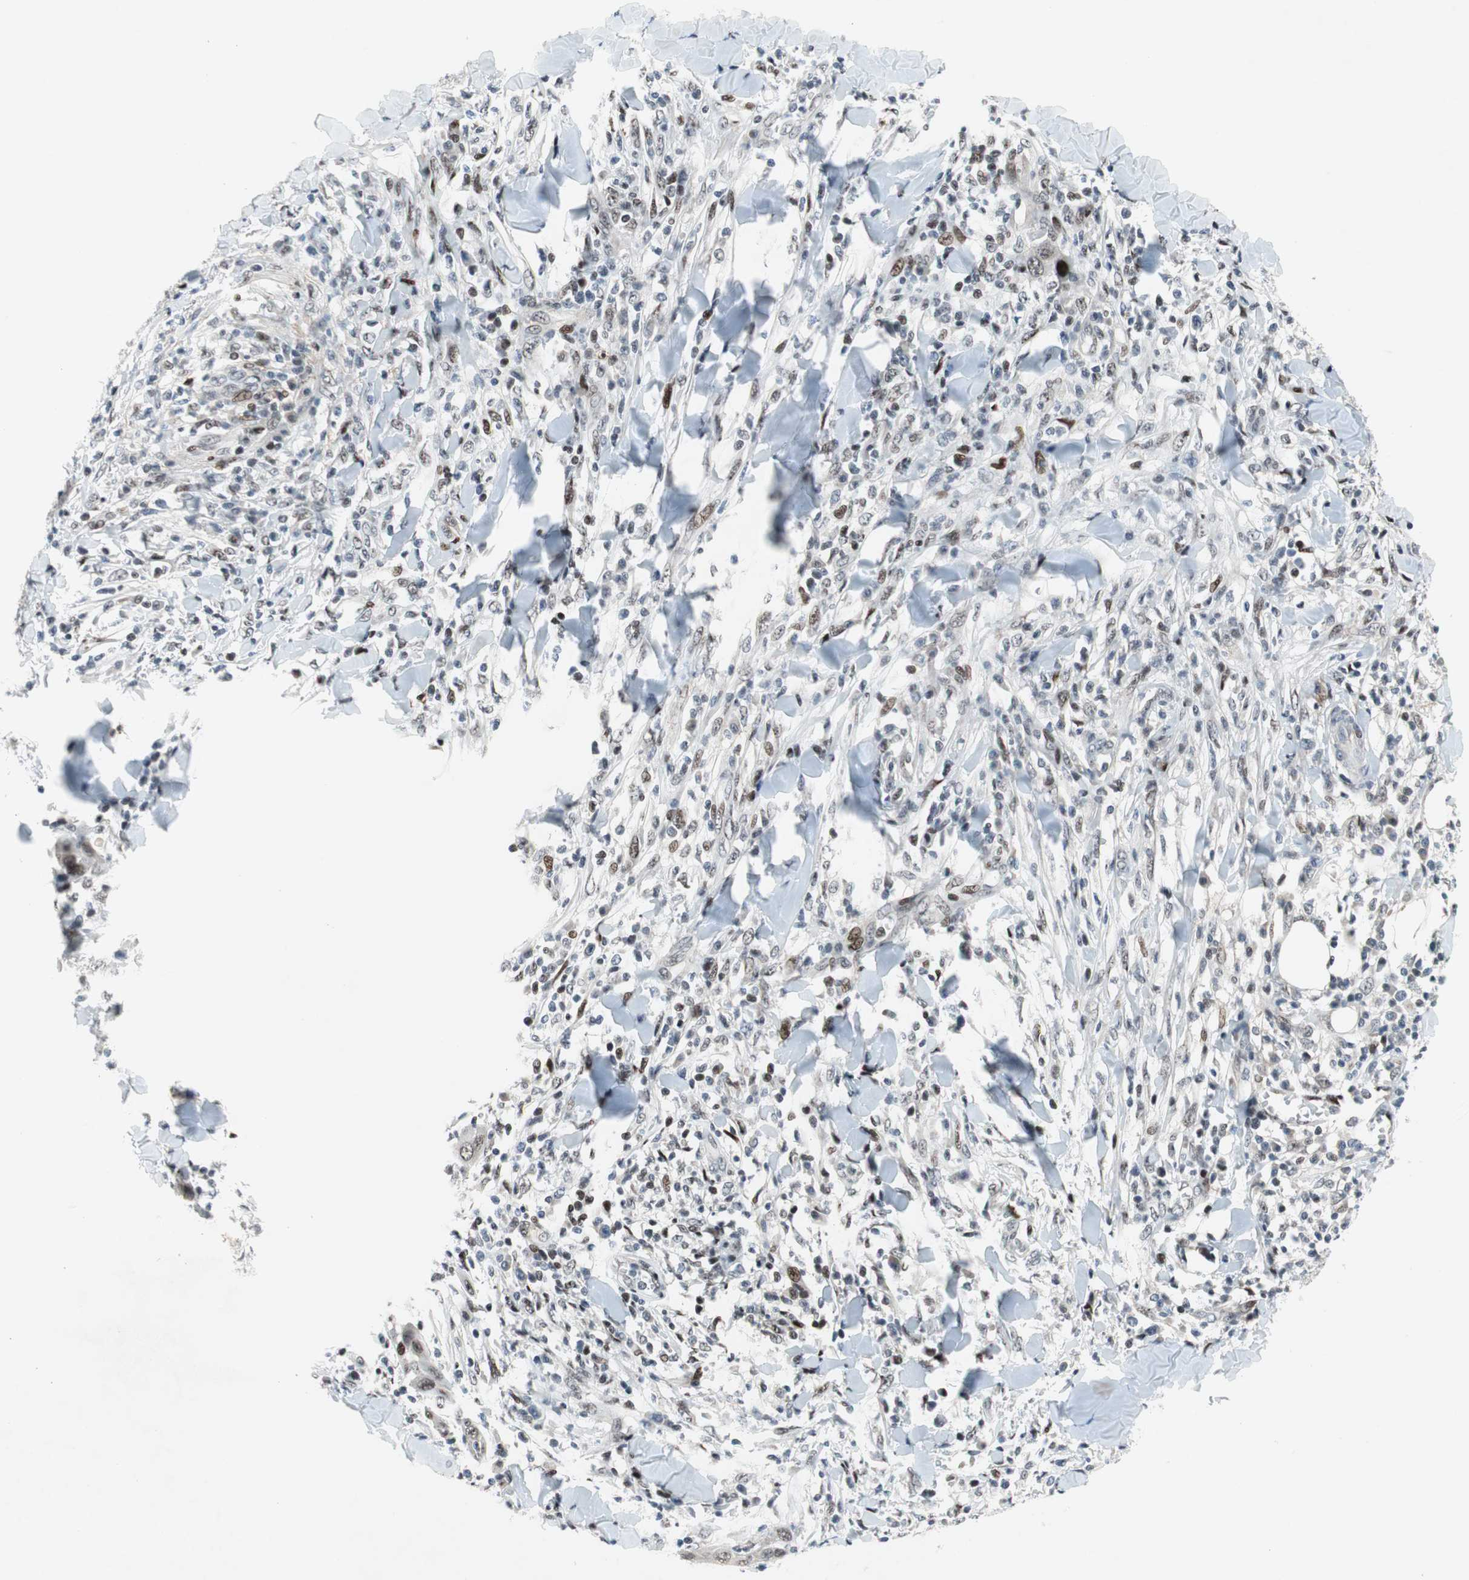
{"staining": {"intensity": "moderate", "quantity": "<25%", "location": "nuclear"}, "tissue": "skin cancer", "cell_type": "Tumor cells", "image_type": "cancer", "snomed": [{"axis": "morphology", "description": "Squamous cell carcinoma, NOS"}, {"axis": "topography", "description": "Skin"}], "caption": "Human skin cancer (squamous cell carcinoma) stained with a brown dye shows moderate nuclear positive positivity in about <25% of tumor cells.", "gene": "FBXO44", "patient": {"sex": "male", "age": 24}}